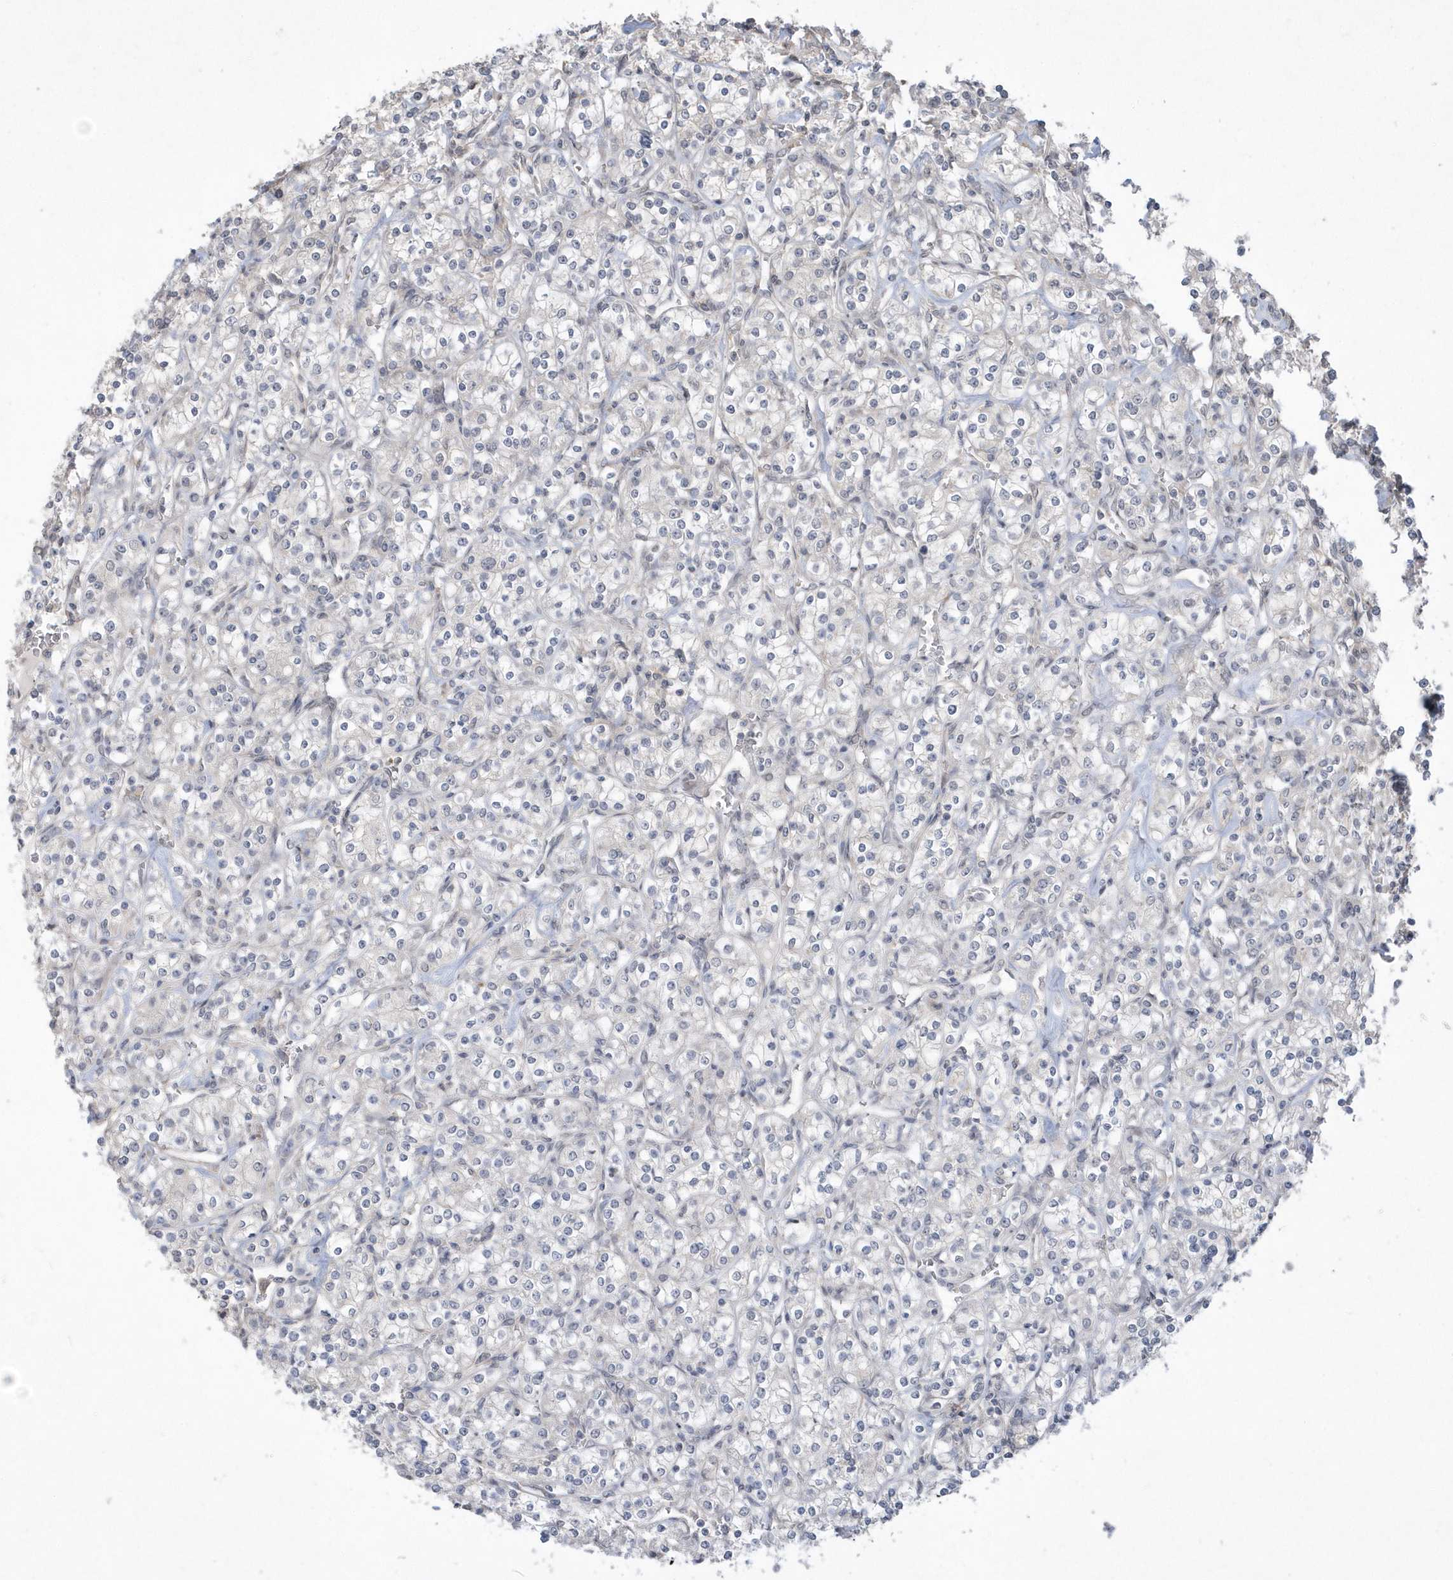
{"staining": {"intensity": "negative", "quantity": "none", "location": "none"}, "tissue": "renal cancer", "cell_type": "Tumor cells", "image_type": "cancer", "snomed": [{"axis": "morphology", "description": "Adenocarcinoma, NOS"}, {"axis": "topography", "description": "Kidney"}], "caption": "Immunohistochemistry (IHC) histopathology image of neoplastic tissue: human renal cancer (adenocarcinoma) stained with DAB (3,3'-diaminobenzidine) displays no significant protein staining in tumor cells. (Immunohistochemistry, brightfield microscopy, high magnification).", "gene": "TSPEAR", "patient": {"sex": "male", "age": 77}}